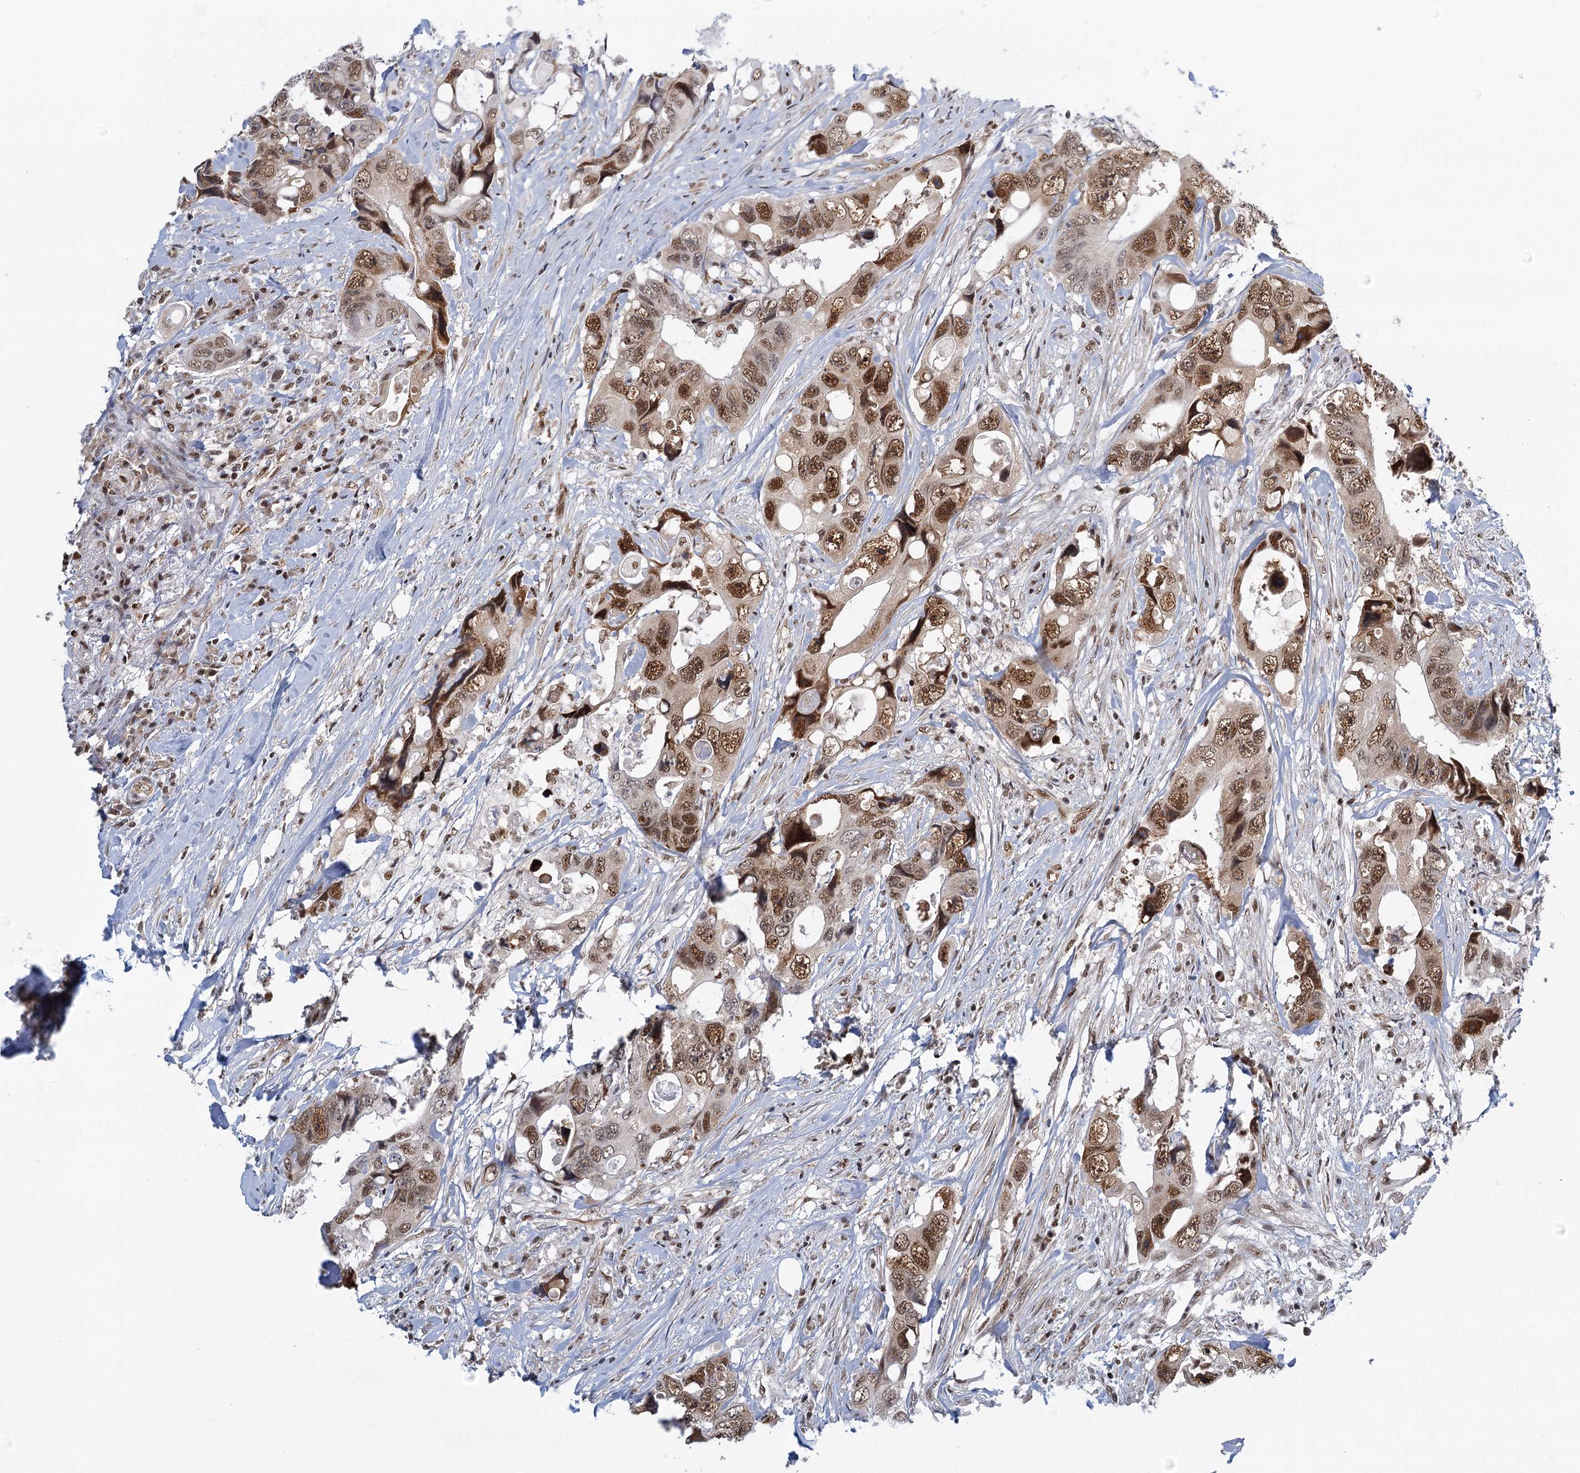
{"staining": {"intensity": "strong", "quantity": ">75%", "location": "nuclear"}, "tissue": "colorectal cancer", "cell_type": "Tumor cells", "image_type": "cancer", "snomed": [{"axis": "morphology", "description": "Adenocarcinoma, NOS"}, {"axis": "topography", "description": "Rectum"}], "caption": "Human adenocarcinoma (colorectal) stained with a brown dye exhibits strong nuclear positive staining in approximately >75% of tumor cells.", "gene": "GPATCH11", "patient": {"sex": "male", "age": 57}}